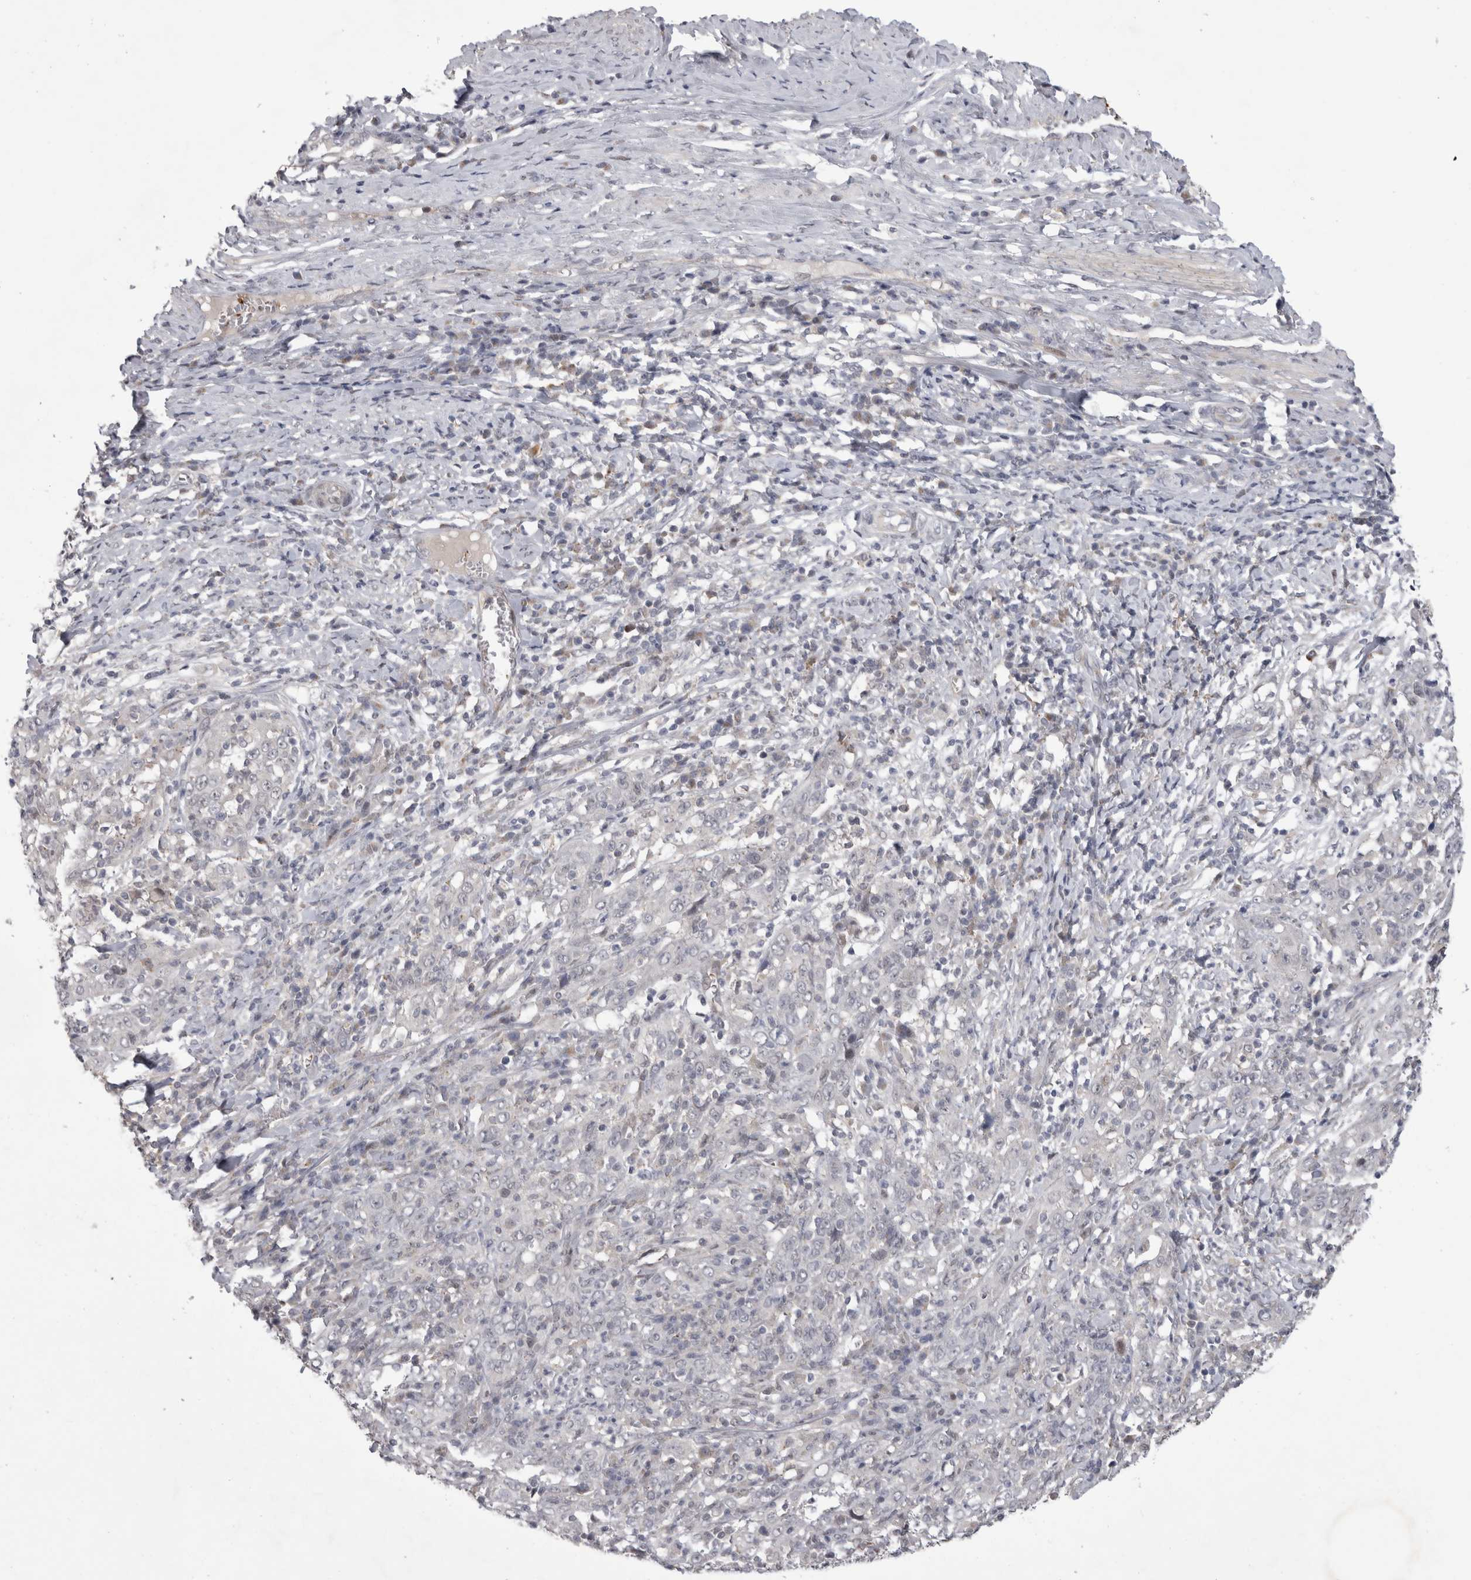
{"staining": {"intensity": "negative", "quantity": "none", "location": "none"}, "tissue": "cervical cancer", "cell_type": "Tumor cells", "image_type": "cancer", "snomed": [{"axis": "morphology", "description": "Squamous cell carcinoma, NOS"}, {"axis": "topography", "description": "Cervix"}], "caption": "The micrograph shows no significant expression in tumor cells of squamous cell carcinoma (cervical).", "gene": "IFI44", "patient": {"sex": "female", "age": 46}}